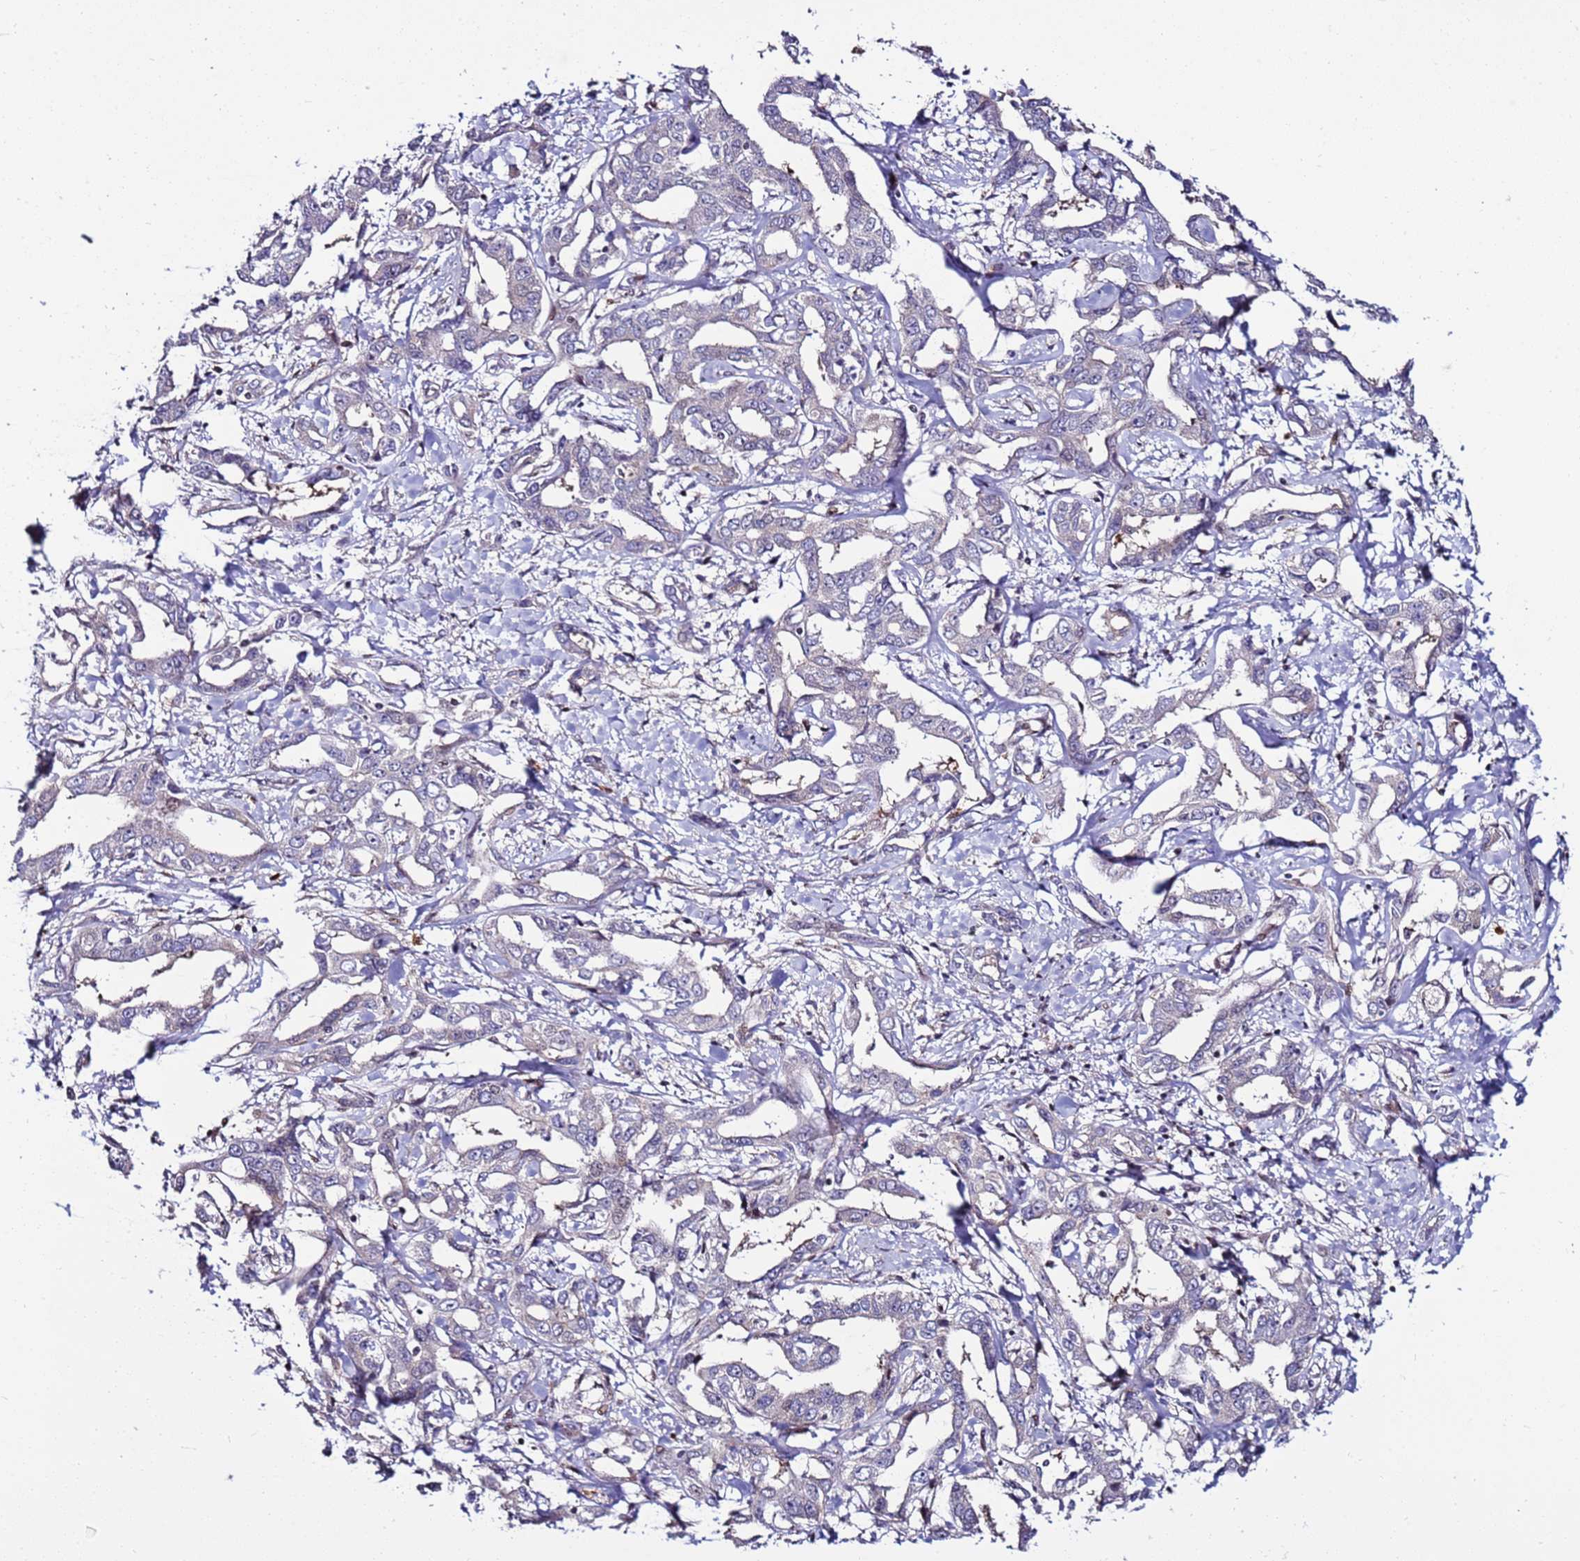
{"staining": {"intensity": "negative", "quantity": "none", "location": "none"}, "tissue": "liver cancer", "cell_type": "Tumor cells", "image_type": "cancer", "snomed": [{"axis": "morphology", "description": "Cholangiocarcinoma"}, {"axis": "topography", "description": "Liver"}], "caption": "This is a histopathology image of immunohistochemistry (IHC) staining of cholangiocarcinoma (liver), which shows no positivity in tumor cells.", "gene": "WBP11", "patient": {"sex": "male", "age": 59}}